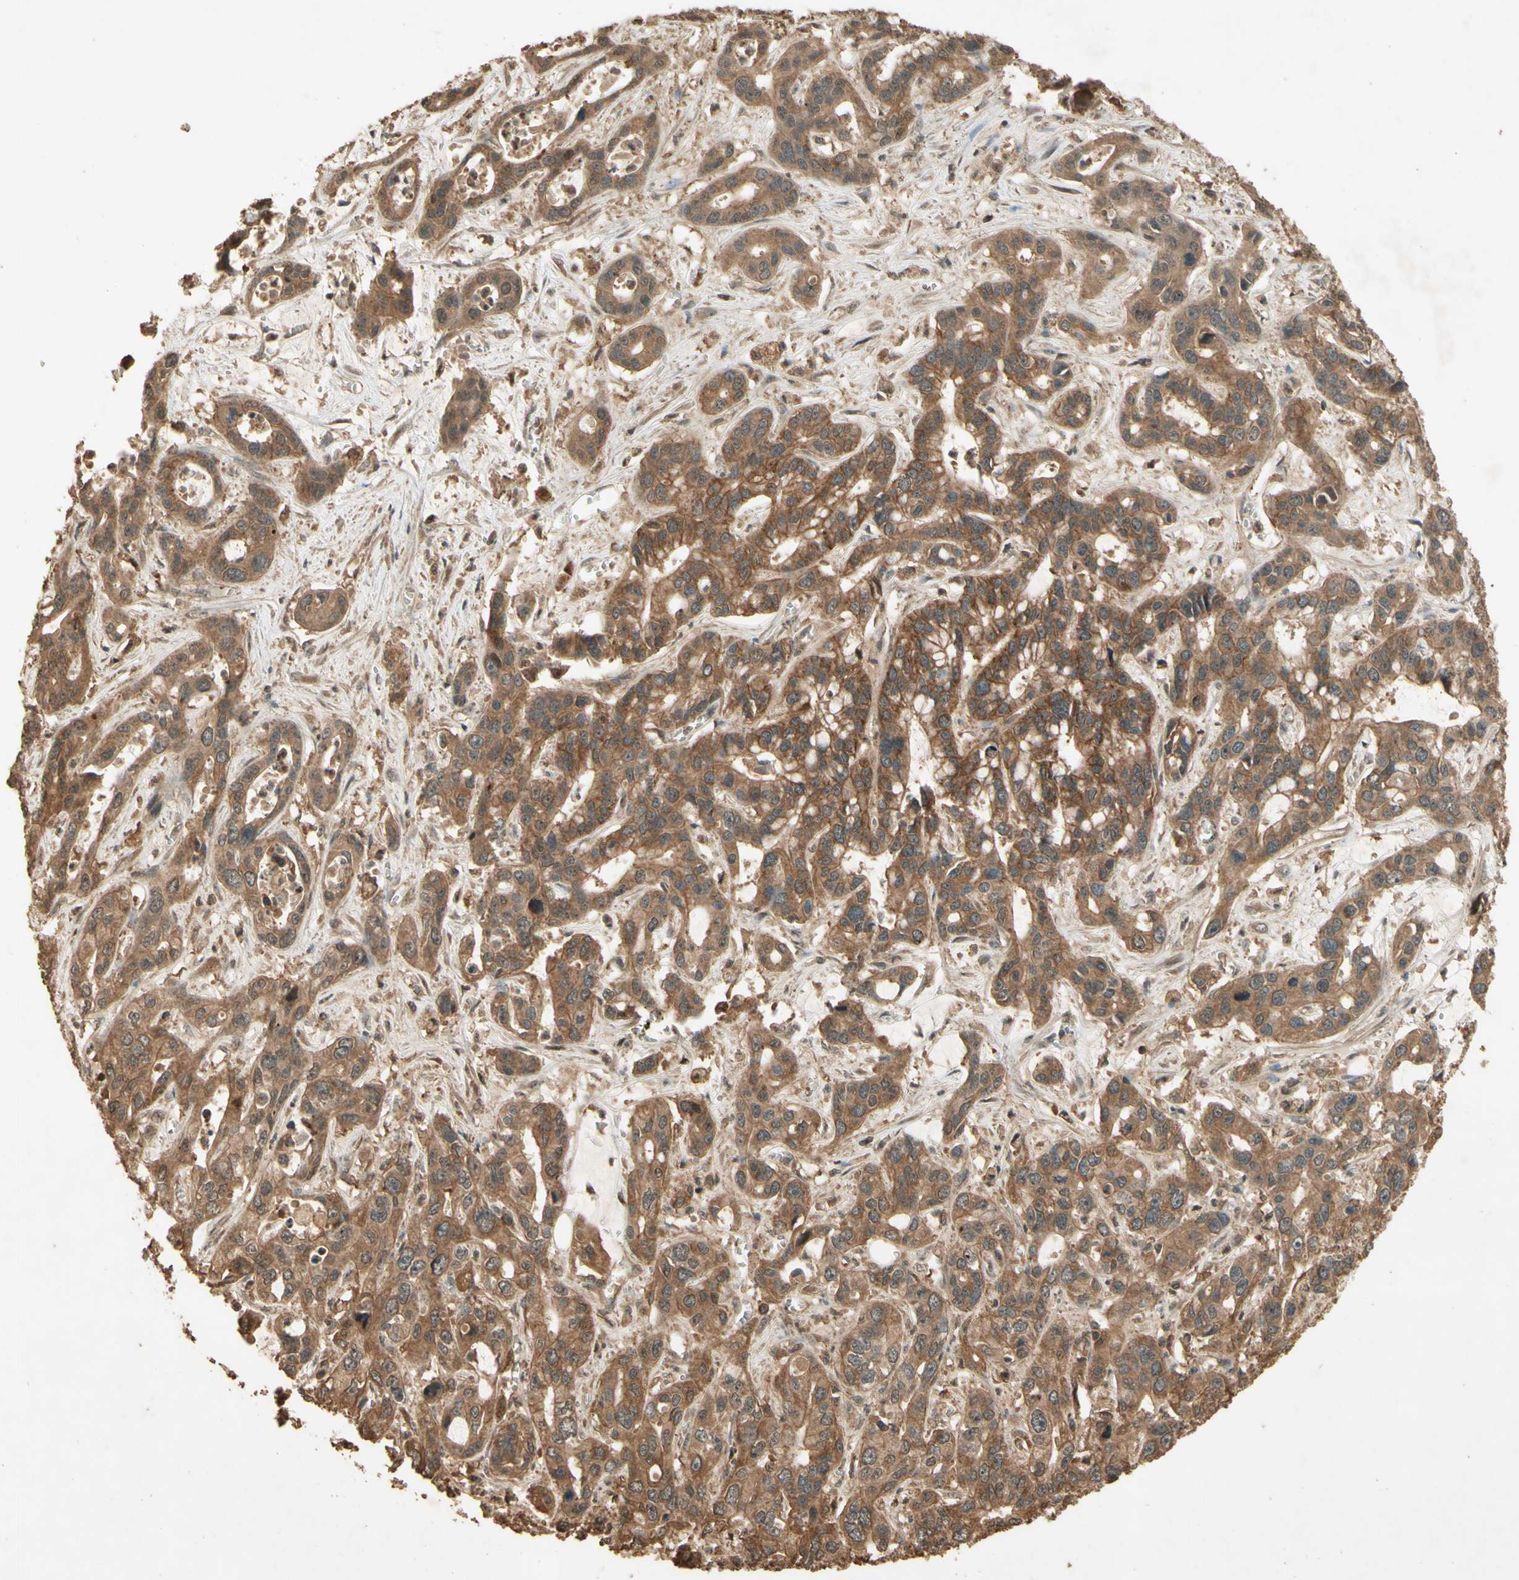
{"staining": {"intensity": "moderate", "quantity": ">75%", "location": "cytoplasmic/membranous"}, "tissue": "liver cancer", "cell_type": "Tumor cells", "image_type": "cancer", "snomed": [{"axis": "morphology", "description": "Cholangiocarcinoma"}, {"axis": "topography", "description": "Liver"}], "caption": "Liver cholangiocarcinoma was stained to show a protein in brown. There is medium levels of moderate cytoplasmic/membranous staining in about >75% of tumor cells. (brown staining indicates protein expression, while blue staining denotes nuclei).", "gene": "SMAD9", "patient": {"sex": "female", "age": 65}}